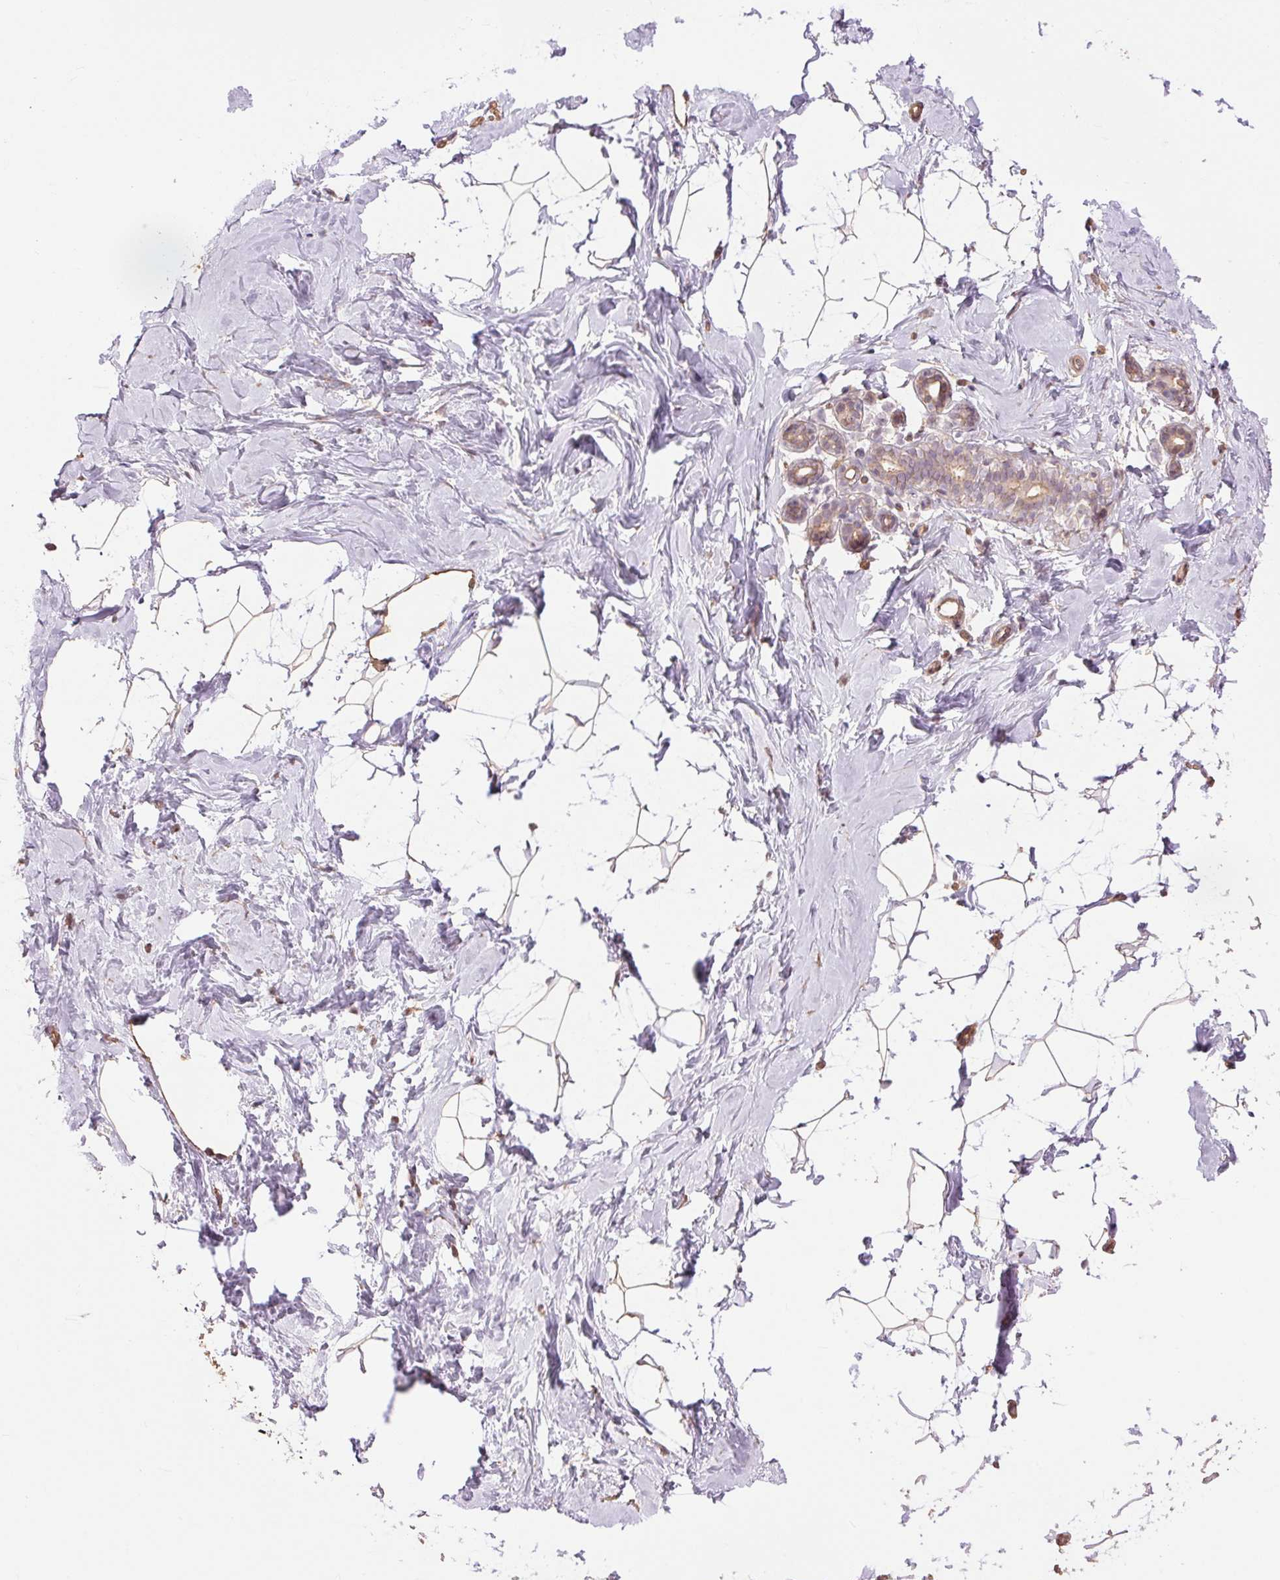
{"staining": {"intensity": "negative", "quantity": "none", "location": "none"}, "tissue": "breast", "cell_type": "Adipocytes", "image_type": "normal", "snomed": [{"axis": "morphology", "description": "Normal tissue, NOS"}, {"axis": "topography", "description": "Breast"}], "caption": "The immunohistochemistry (IHC) image has no significant expression in adipocytes of breast.", "gene": "PALM", "patient": {"sex": "female", "age": 32}}